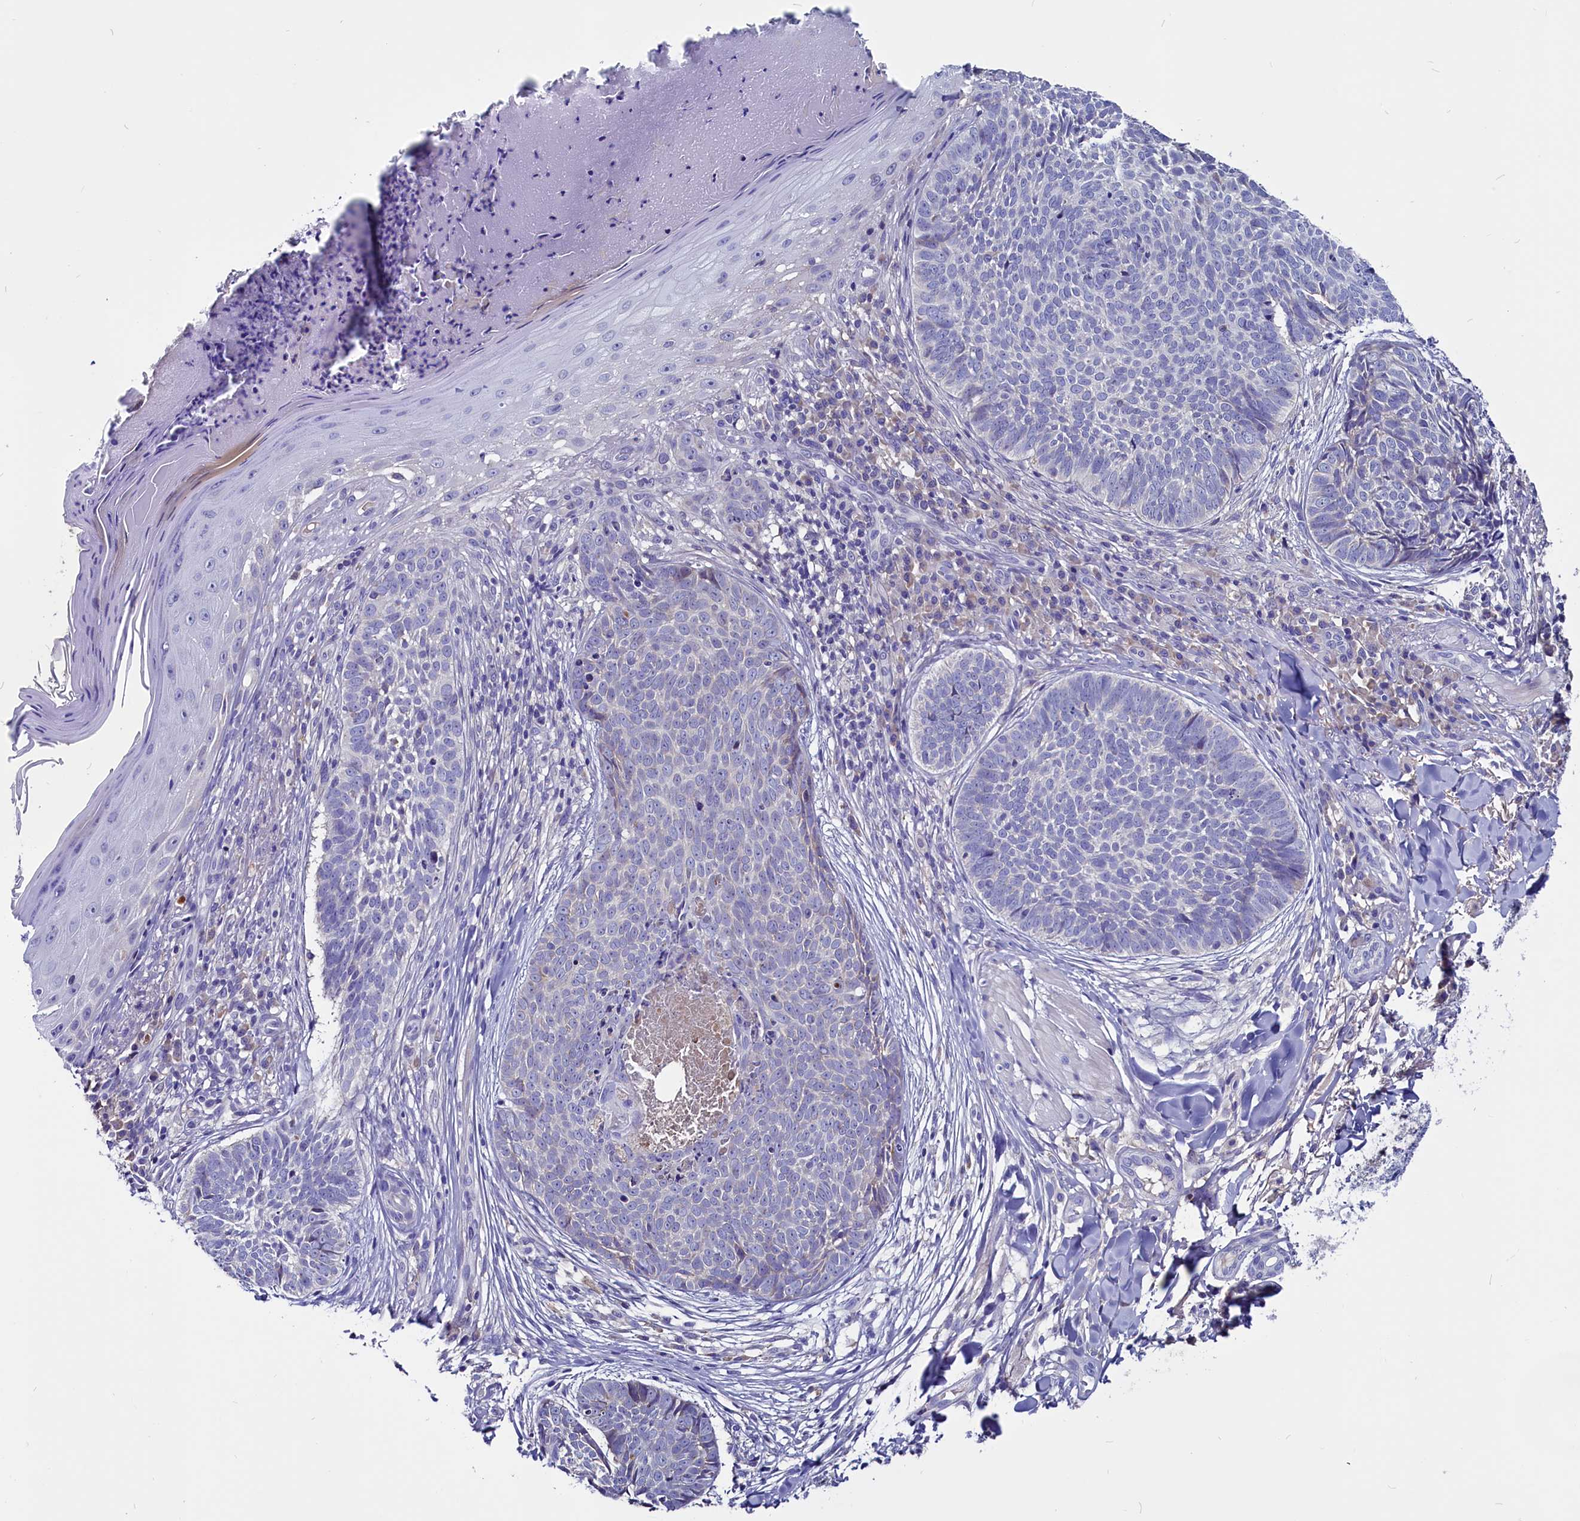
{"staining": {"intensity": "negative", "quantity": "none", "location": "none"}, "tissue": "skin cancer", "cell_type": "Tumor cells", "image_type": "cancer", "snomed": [{"axis": "morphology", "description": "Basal cell carcinoma"}, {"axis": "topography", "description": "Skin"}], "caption": "Tumor cells show no significant expression in skin basal cell carcinoma.", "gene": "CCBE1", "patient": {"sex": "female", "age": 61}}